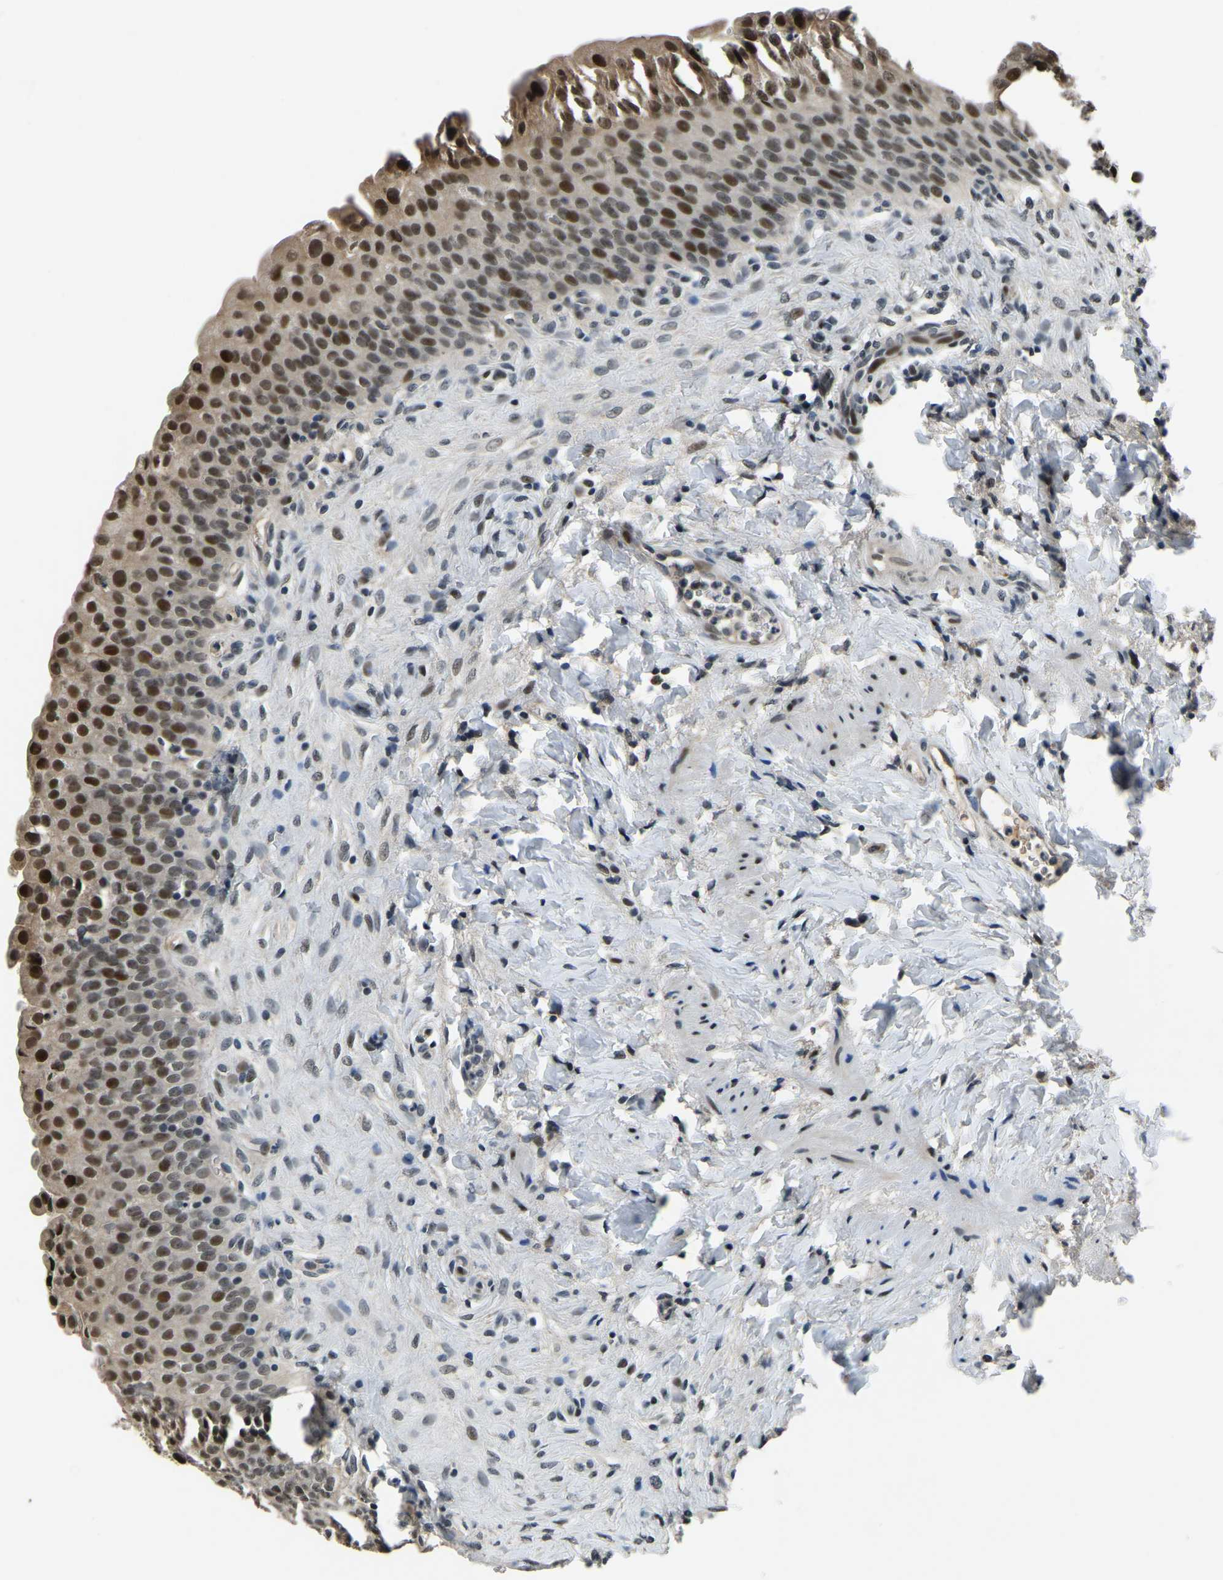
{"staining": {"intensity": "strong", "quantity": ">75%", "location": "nuclear"}, "tissue": "urinary bladder", "cell_type": "Urothelial cells", "image_type": "normal", "snomed": [{"axis": "morphology", "description": "Urothelial carcinoma, High grade"}, {"axis": "topography", "description": "Urinary bladder"}], "caption": "Protein analysis of benign urinary bladder reveals strong nuclear staining in about >75% of urothelial cells. (DAB = brown stain, brightfield microscopy at high magnification).", "gene": "ING2", "patient": {"sex": "male", "age": 46}}